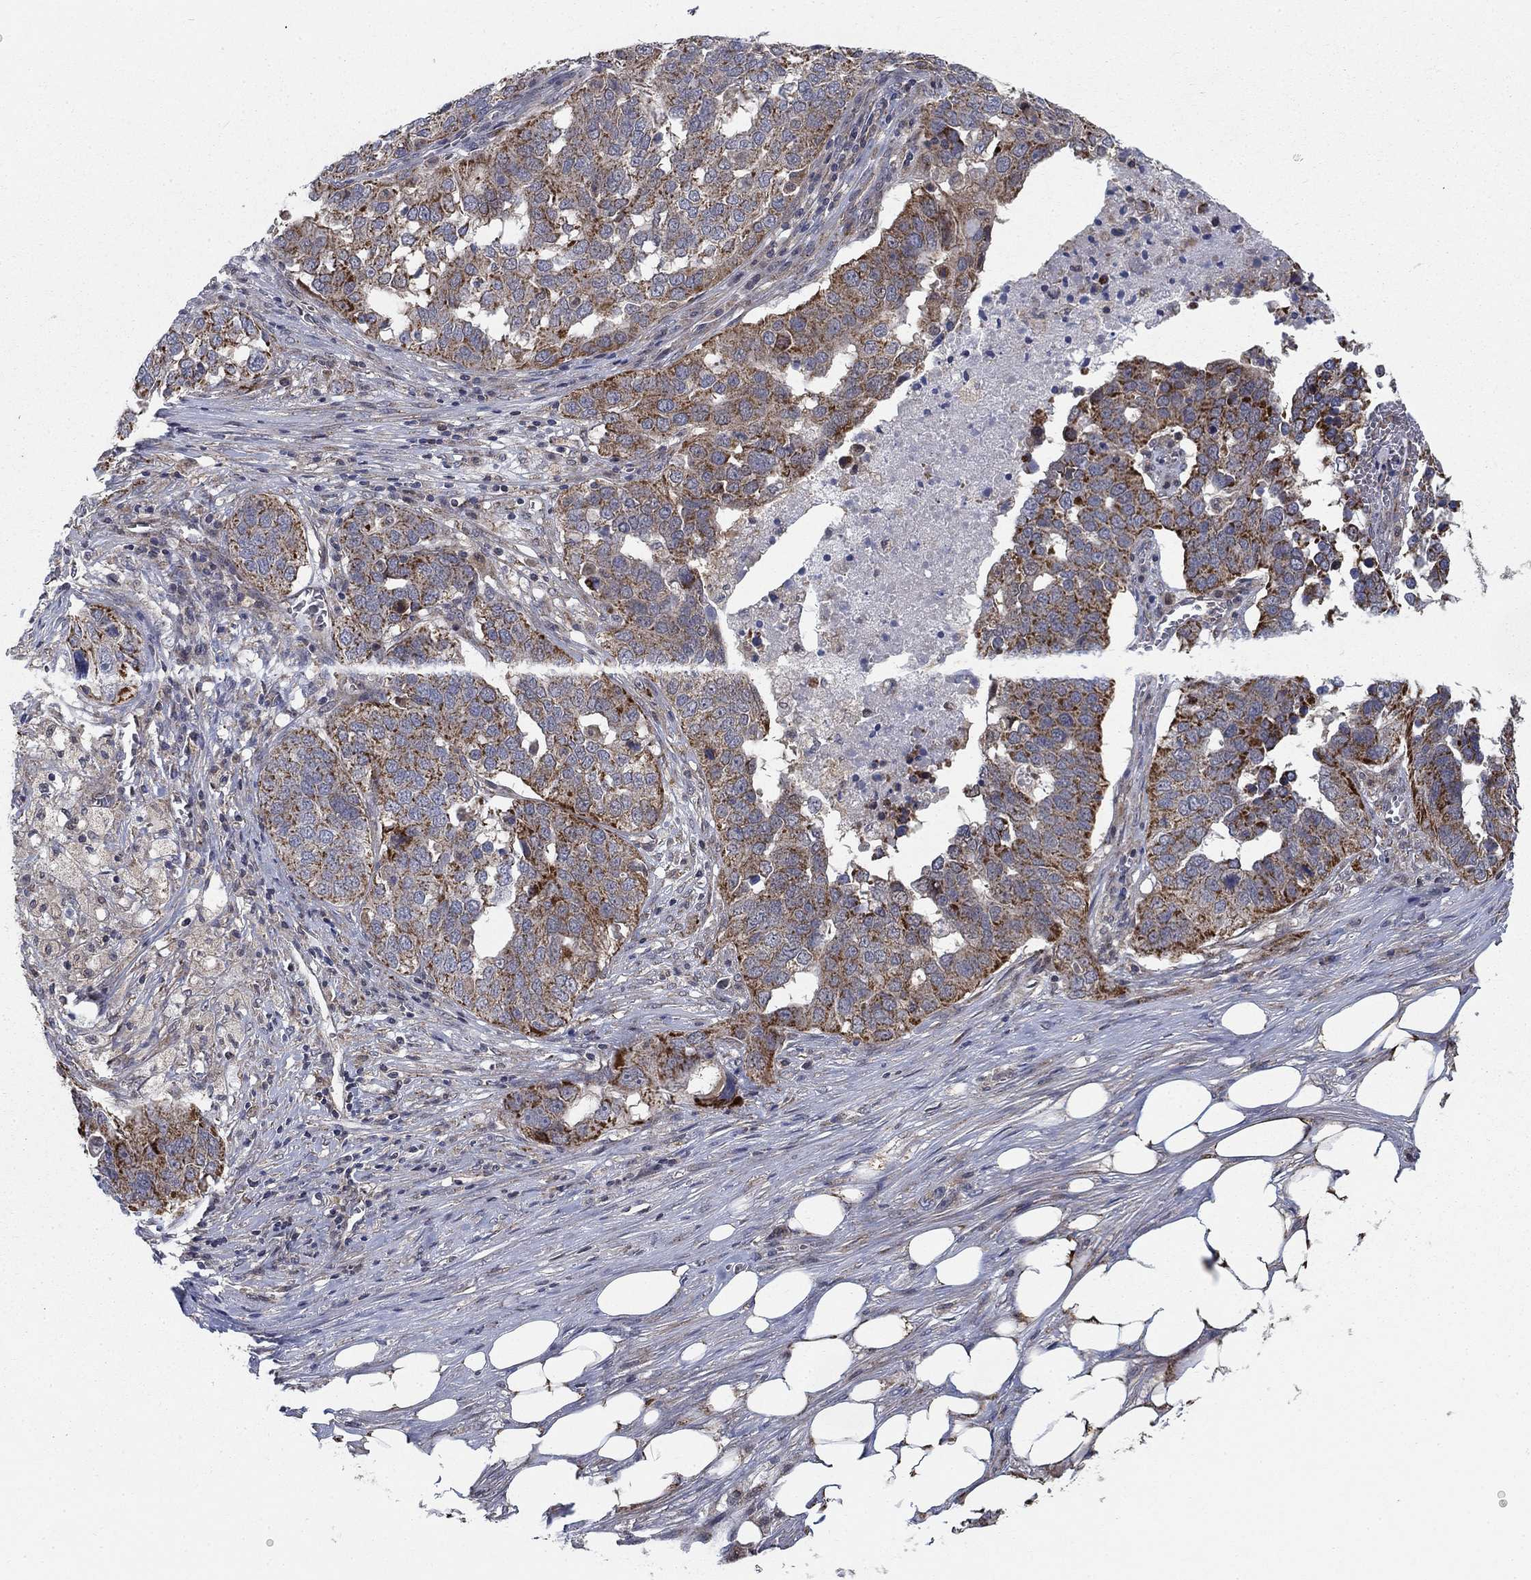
{"staining": {"intensity": "strong", "quantity": "25%-75%", "location": "cytoplasmic/membranous"}, "tissue": "ovarian cancer", "cell_type": "Tumor cells", "image_type": "cancer", "snomed": [{"axis": "morphology", "description": "Carcinoma, endometroid"}, {"axis": "topography", "description": "Soft tissue"}, {"axis": "topography", "description": "Ovary"}], "caption": "Strong cytoplasmic/membranous staining for a protein is appreciated in about 25%-75% of tumor cells of ovarian endometroid carcinoma using immunohistochemistry (IHC).", "gene": "NME7", "patient": {"sex": "female", "age": 52}}